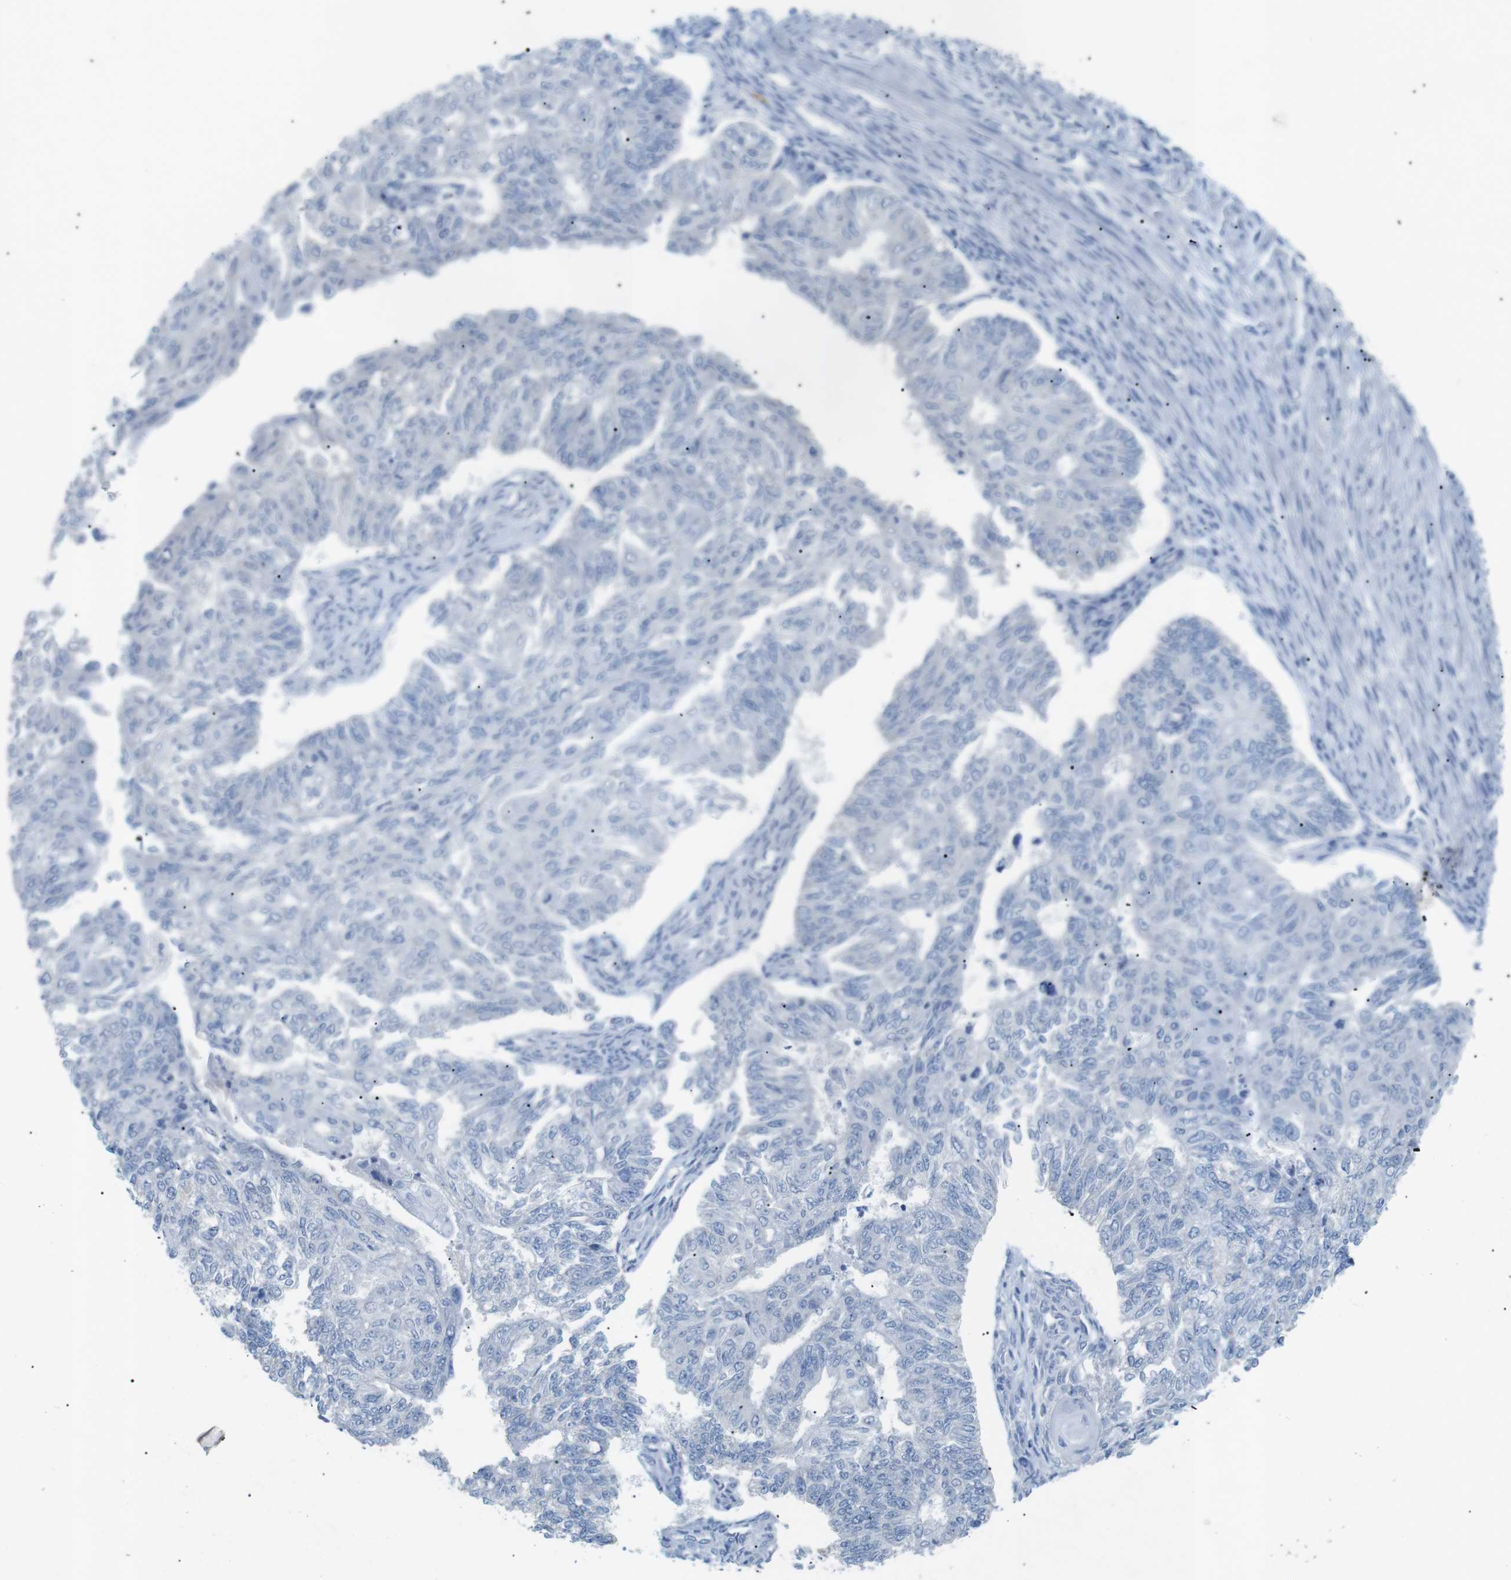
{"staining": {"intensity": "negative", "quantity": "none", "location": "none"}, "tissue": "endometrial cancer", "cell_type": "Tumor cells", "image_type": "cancer", "snomed": [{"axis": "morphology", "description": "Adenocarcinoma, NOS"}, {"axis": "topography", "description": "Endometrium"}], "caption": "Human endometrial adenocarcinoma stained for a protein using immunohistochemistry (IHC) reveals no expression in tumor cells.", "gene": "SALL4", "patient": {"sex": "female", "age": 32}}